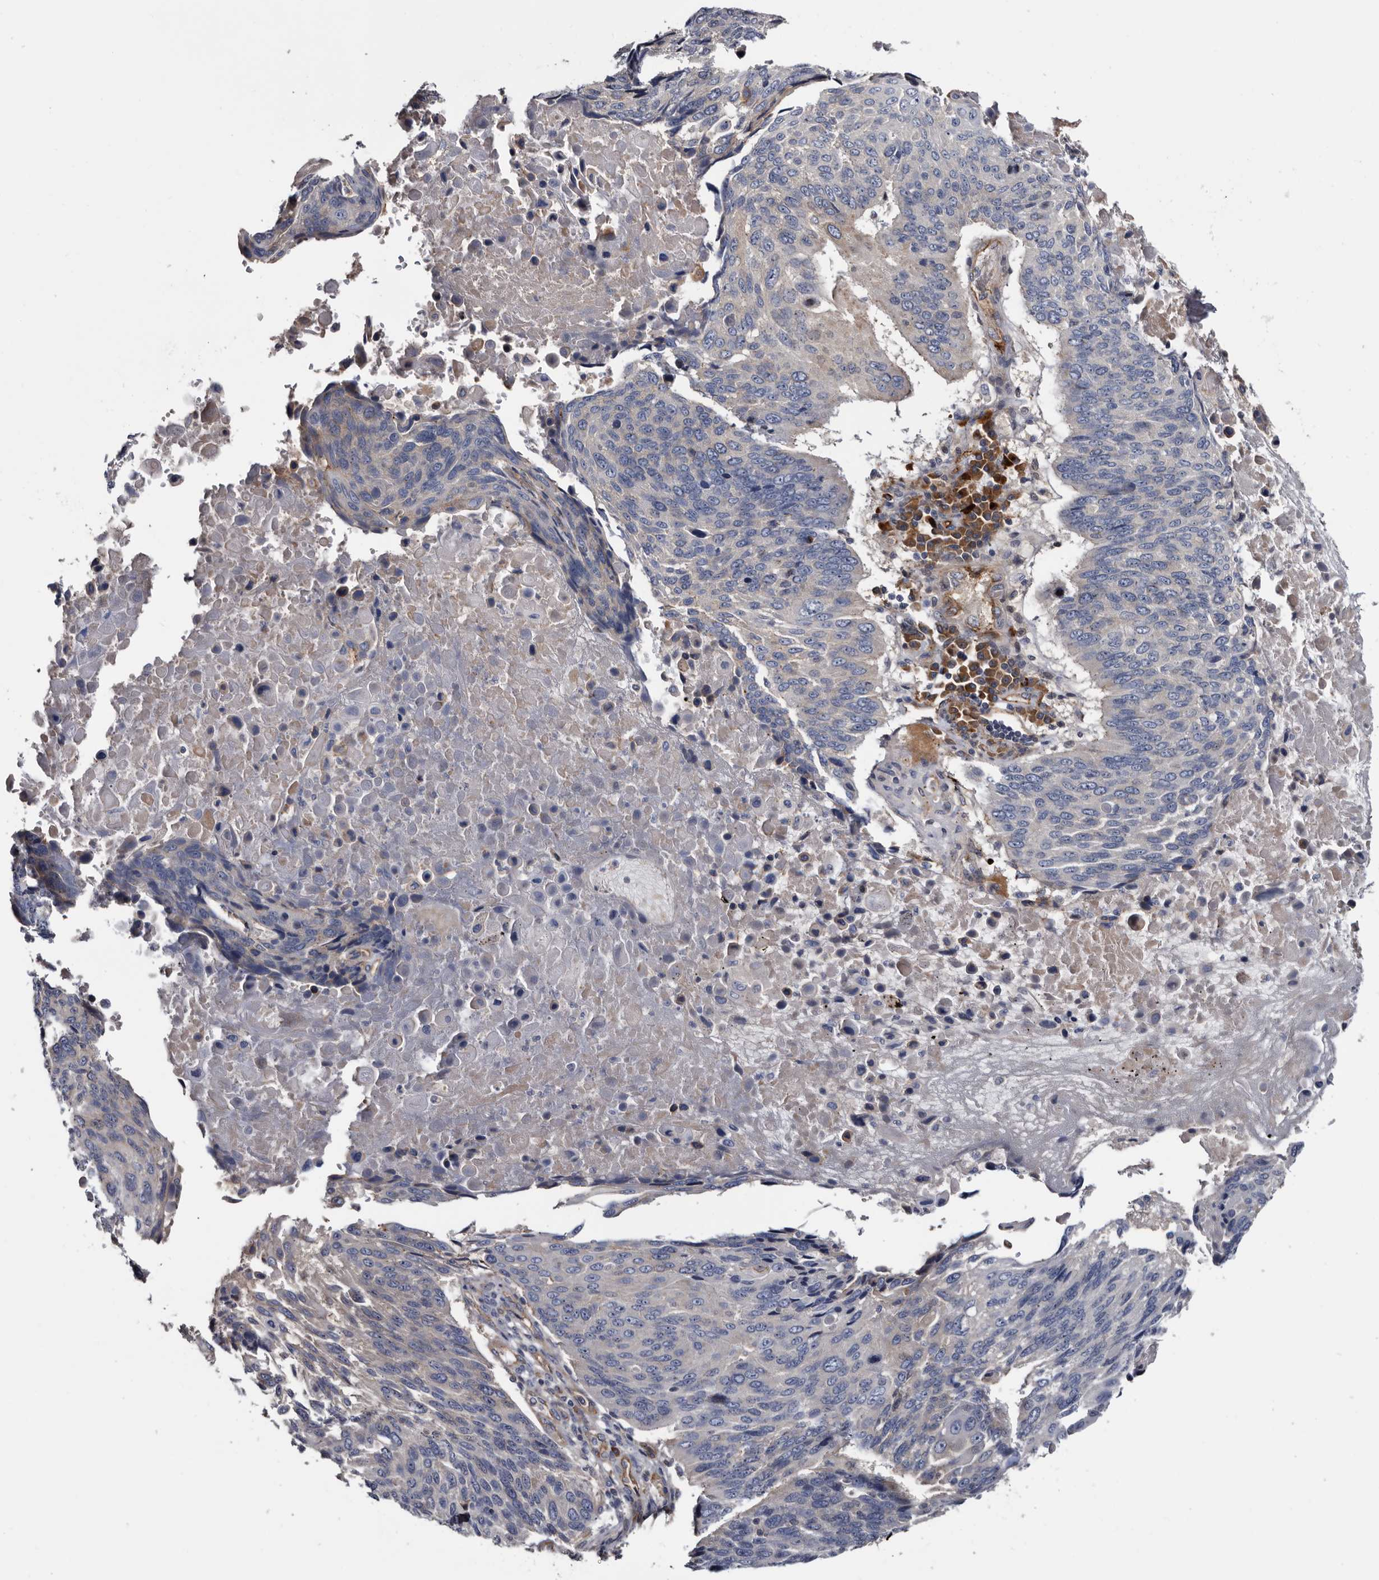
{"staining": {"intensity": "weak", "quantity": "<25%", "location": "cytoplasmic/membranous"}, "tissue": "lung cancer", "cell_type": "Tumor cells", "image_type": "cancer", "snomed": [{"axis": "morphology", "description": "Squamous cell carcinoma, NOS"}, {"axis": "topography", "description": "Lung"}], "caption": "High magnification brightfield microscopy of lung cancer (squamous cell carcinoma) stained with DAB (brown) and counterstained with hematoxylin (blue): tumor cells show no significant staining.", "gene": "TSPAN17", "patient": {"sex": "male", "age": 66}}